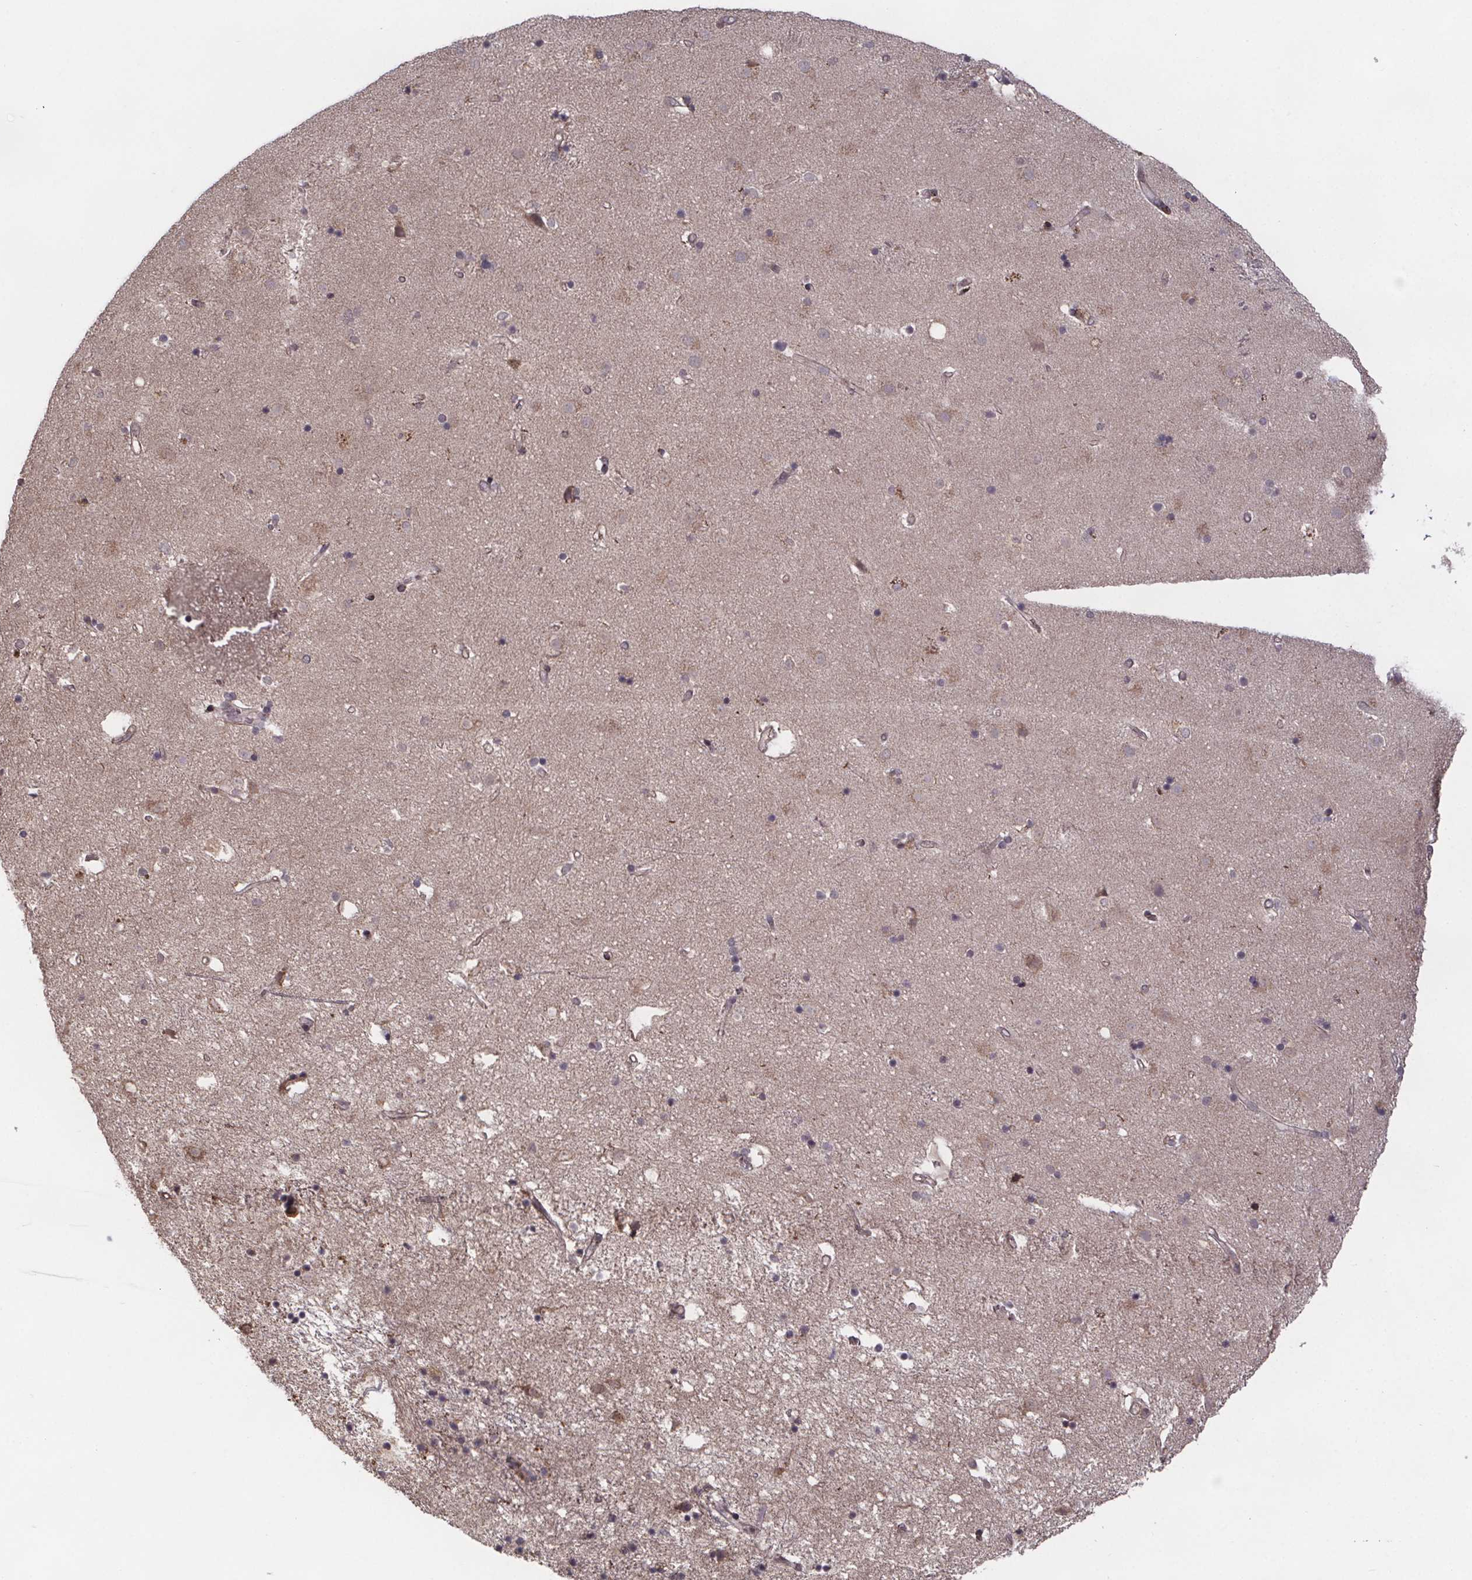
{"staining": {"intensity": "weak", "quantity": "25%-75%", "location": "cytoplasmic/membranous"}, "tissue": "caudate", "cell_type": "Glial cells", "image_type": "normal", "snomed": [{"axis": "morphology", "description": "Normal tissue, NOS"}, {"axis": "topography", "description": "Lateral ventricle wall"}], "caption": "Immunohistochemical staining of normal caudate demonstrates weak cytoplasmic/membranous protein staining in approximately 25%-75% of glial cells.", "gene": "SAT1", "patient": {"sex": "female", "age": 71}}